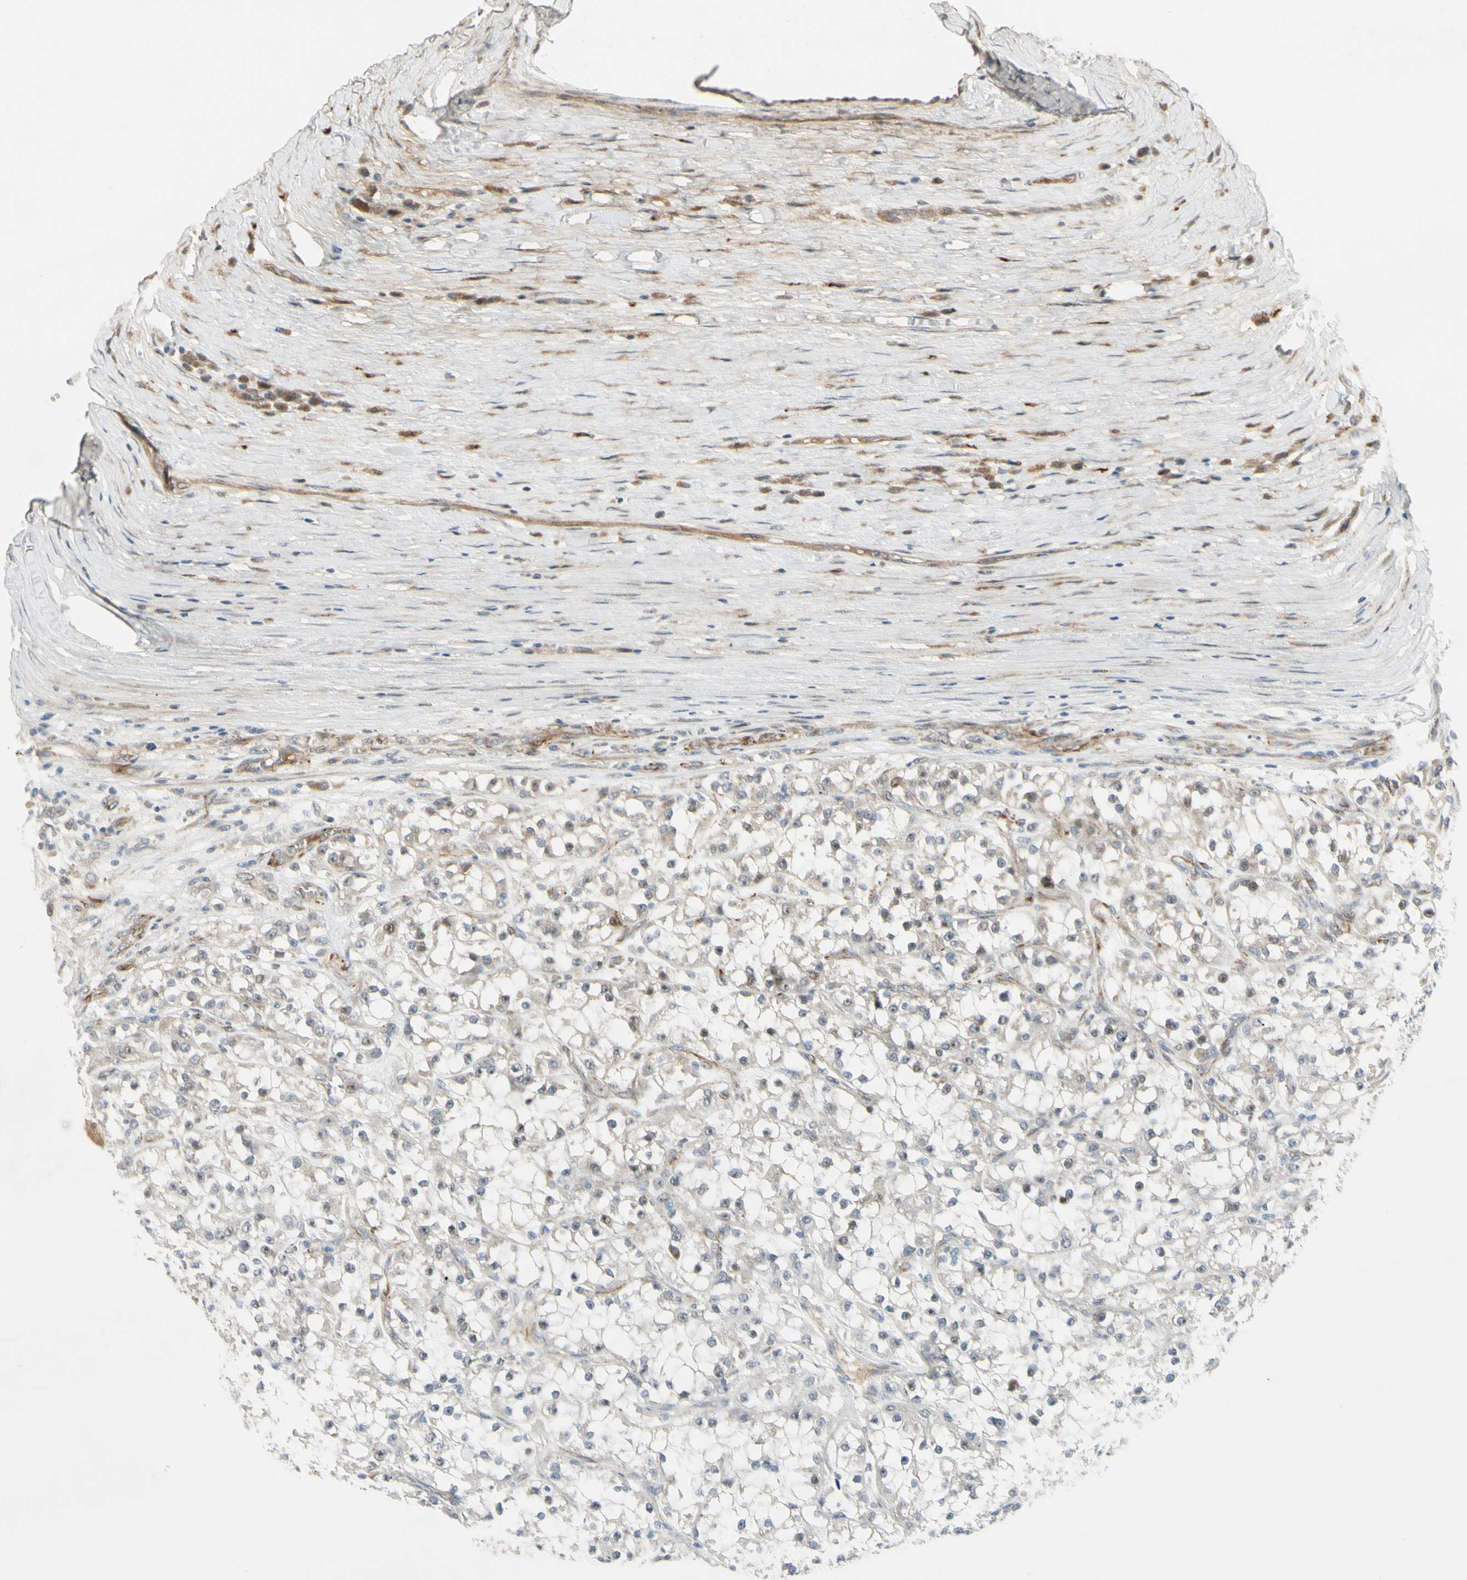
{"staining": {"intensity": "weak", "quantity": "<25%", "location": "nuclear"}, "tissue": "renal cancer", "cell_type": "Tumor cells", "image_type": "cancer", "snomed": [{"axis": "morphology", "description": "Adenocarcinoma, NOS"}, {"axis": "topography", "description": "Kidney"}], "caption": "High magnification brightfield microscopy of adenocarcinoma (renal) stained with DAB (brown) and counterstained with hematoxylin (blue): tumor cells show no significant staining.", "gene": "NDFIP1", "patient": {"sex": "female", "age": 52}}